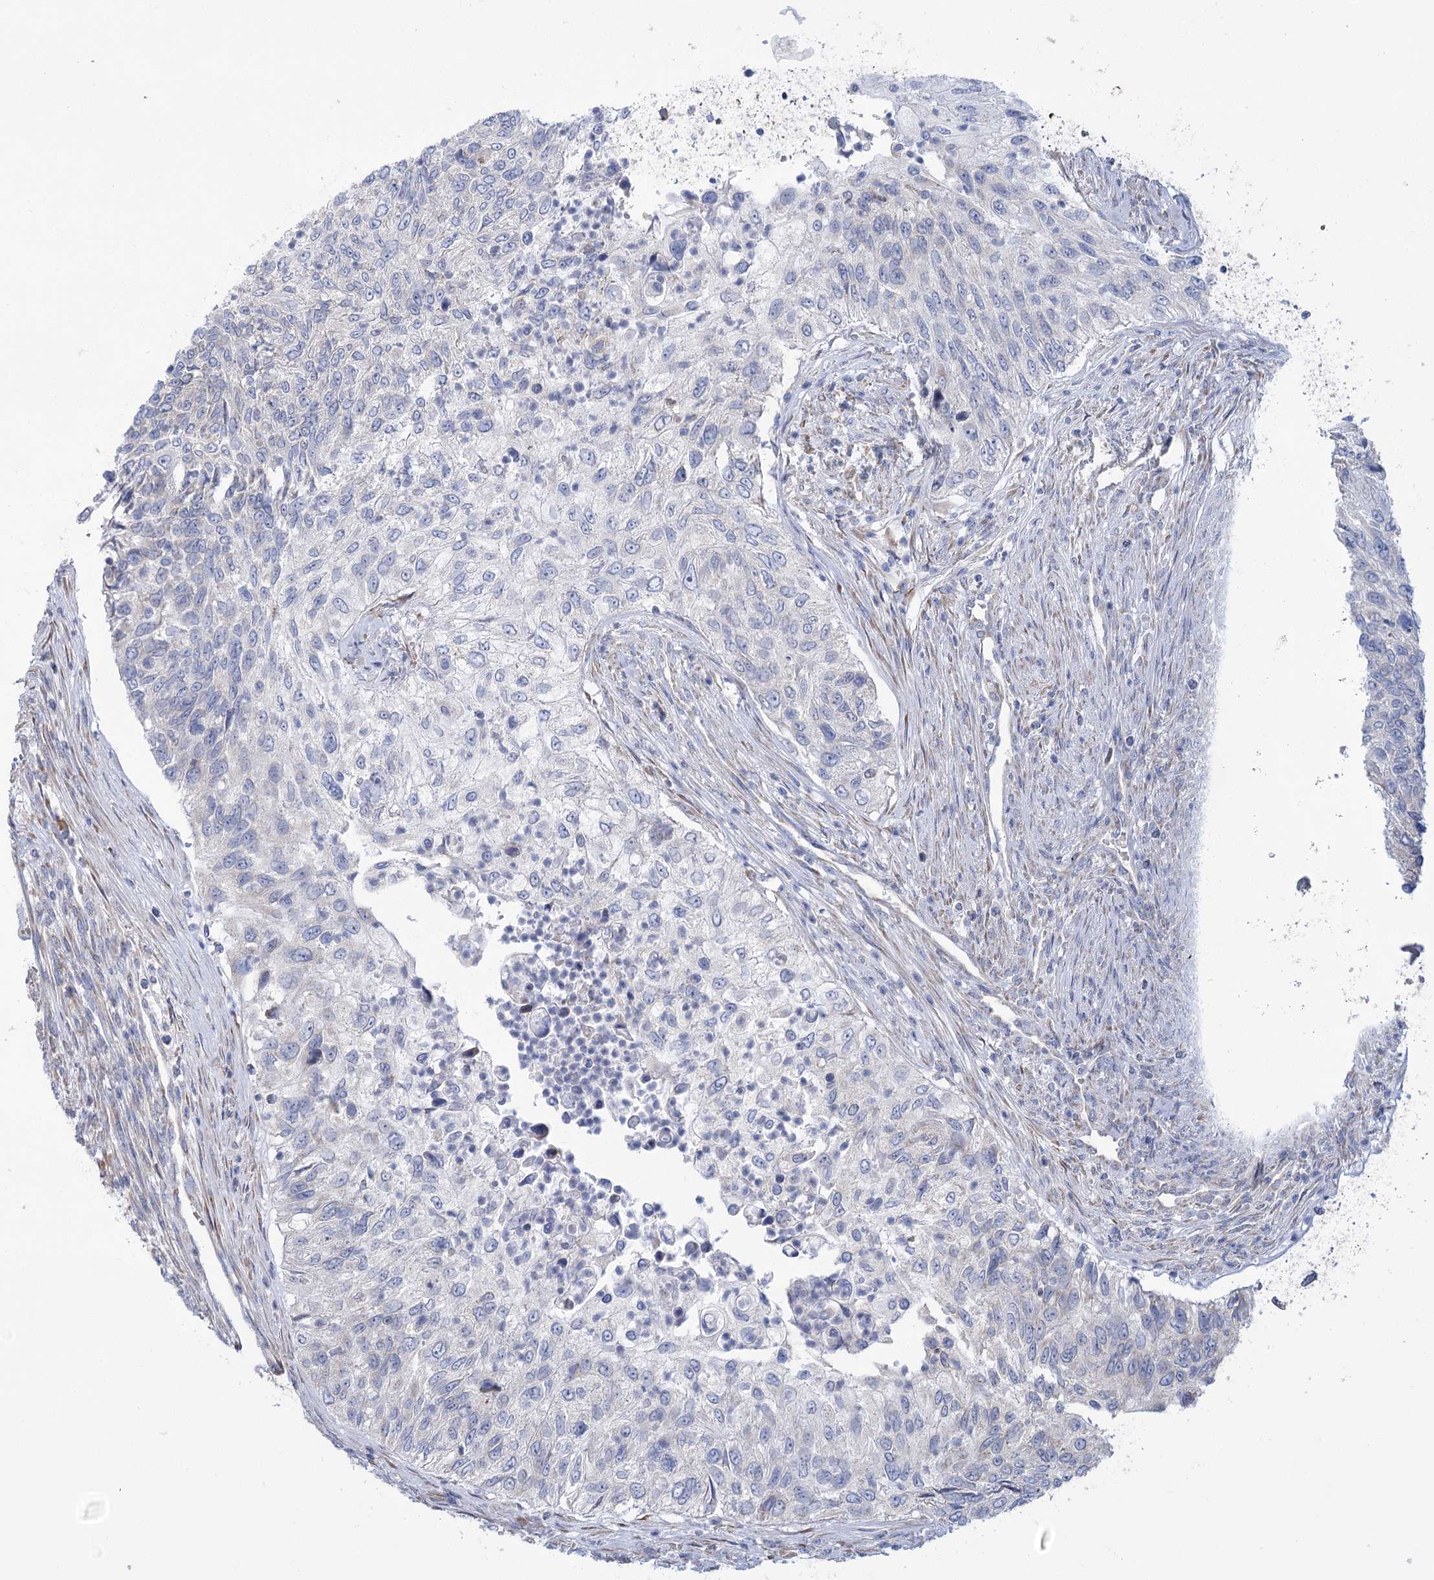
{"staining": {"intensity": "negative", "quantity": "none", "location": "none"}, "tissue": "urothelial cancer", "cell_type": "Tumor cells", "image_type": "cancer", "snomed": [{"axis": "morphology", "description": "Urothelial carcinoma, High grade"}, {"axis": "topography", "description": "Urinary bladder"}], "caption": "This is an immunohistochemistry micrograph of urothelial carcinoma (high-grade). There is no positivity in tumor cells.", "gene": "STT3B", "patient": {"sex": "female", "age": 60}}